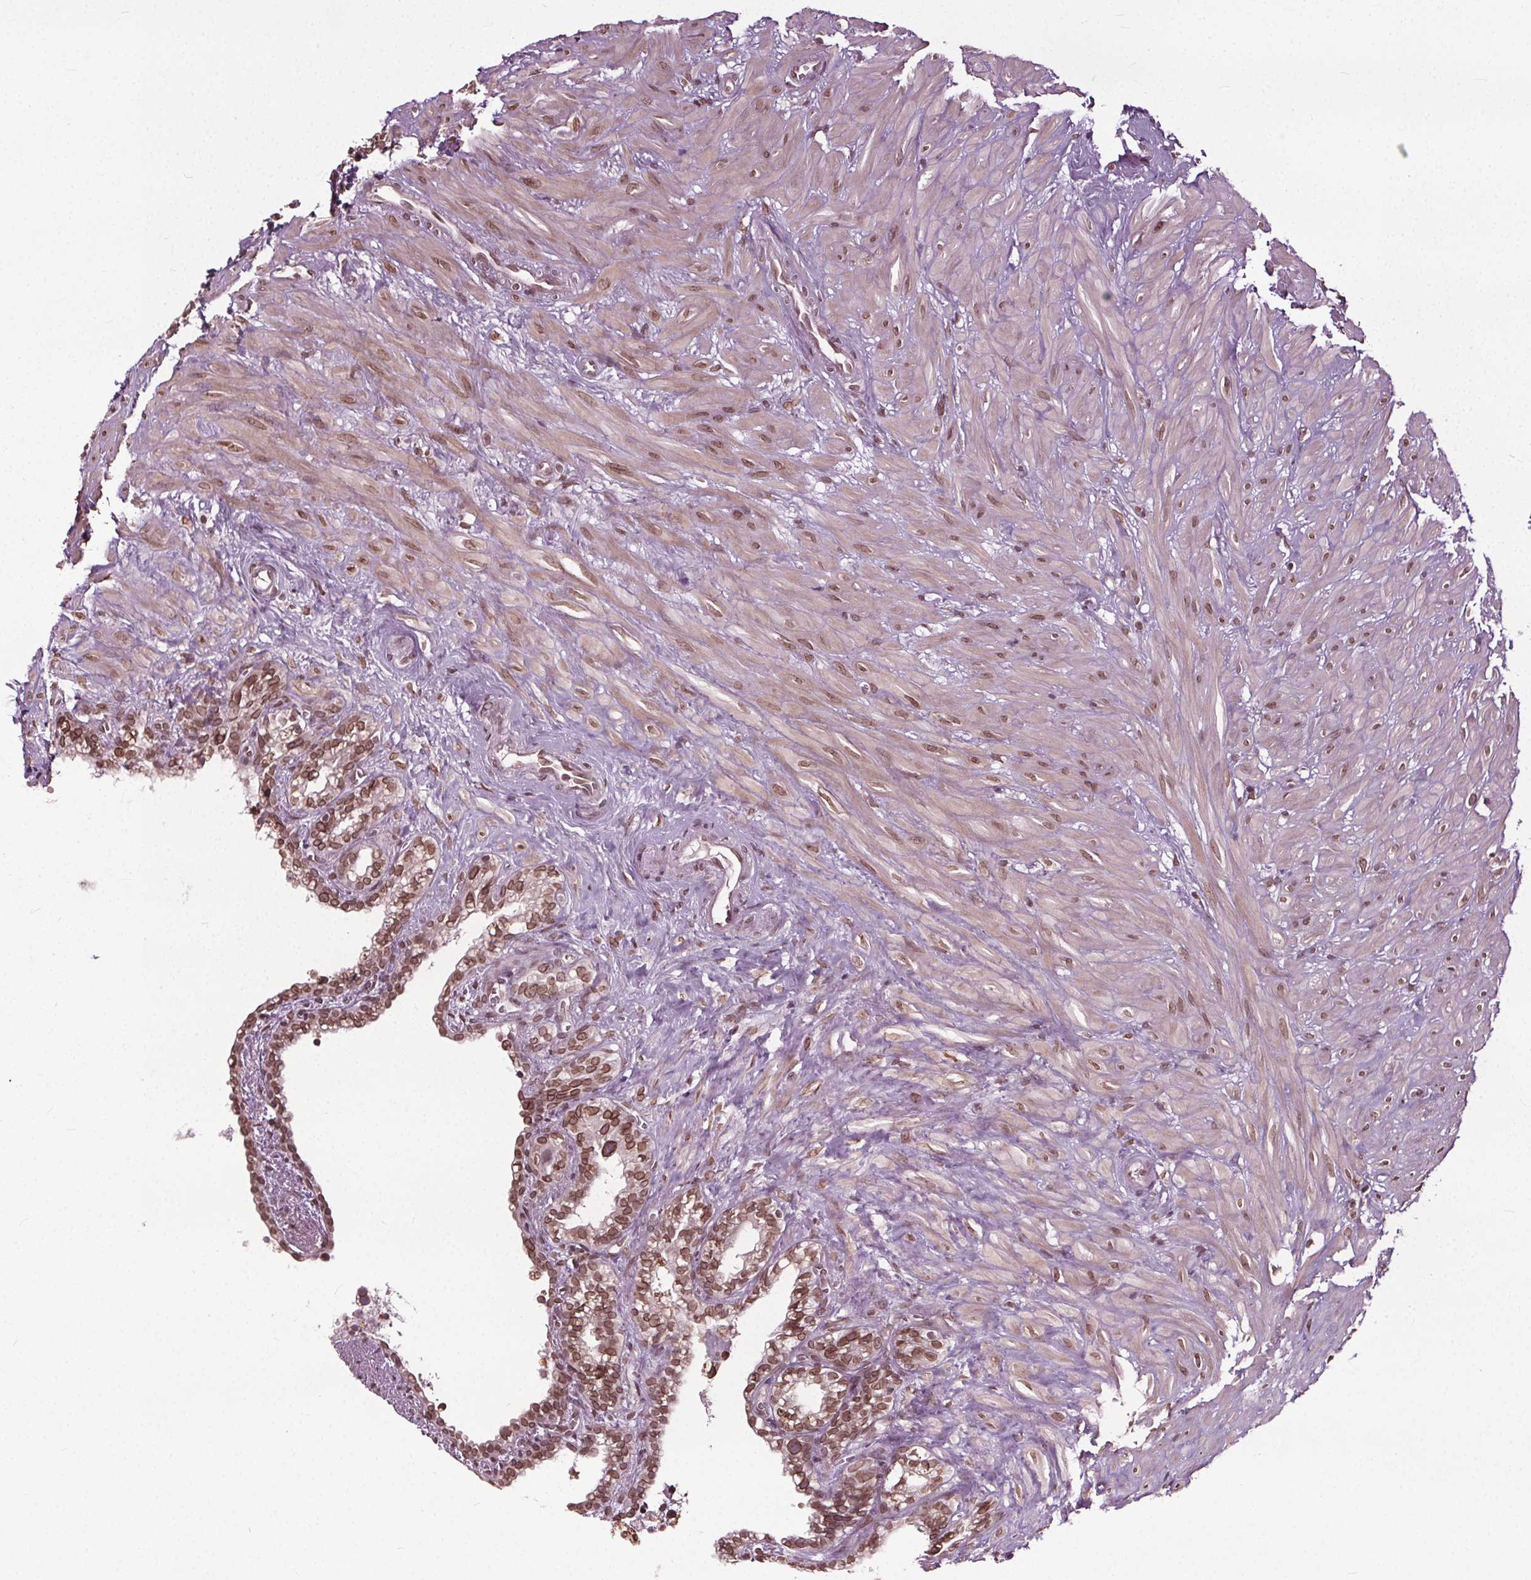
{"staining": {"intensity": "moderate", "quantity": ">75%", "location": "cytoplasmic/membranous,nuclear"}, "tissue": "seminal vesicle", "cell_type": "Glandular cells", "image_type": "normal", "snomed": [{"axis": "morphology", "description": "Normal tissue, NOS"}, {"axis": "morphology", "description": "Urothelial carcinoma, NOS"}, {"axis": "topography", "description": "Urinary bladder"}, {"axis": "topography", "description": "Seminal veicle"}], "caption": "This is a micrograph of IHC staining of normal seminal vesicle, which shows moderate staining in the cytoplasmic/membranous,nuclear of glandular cells.", "gene": "TTC39C", "patient": {"sex": "male", "age": 76}}